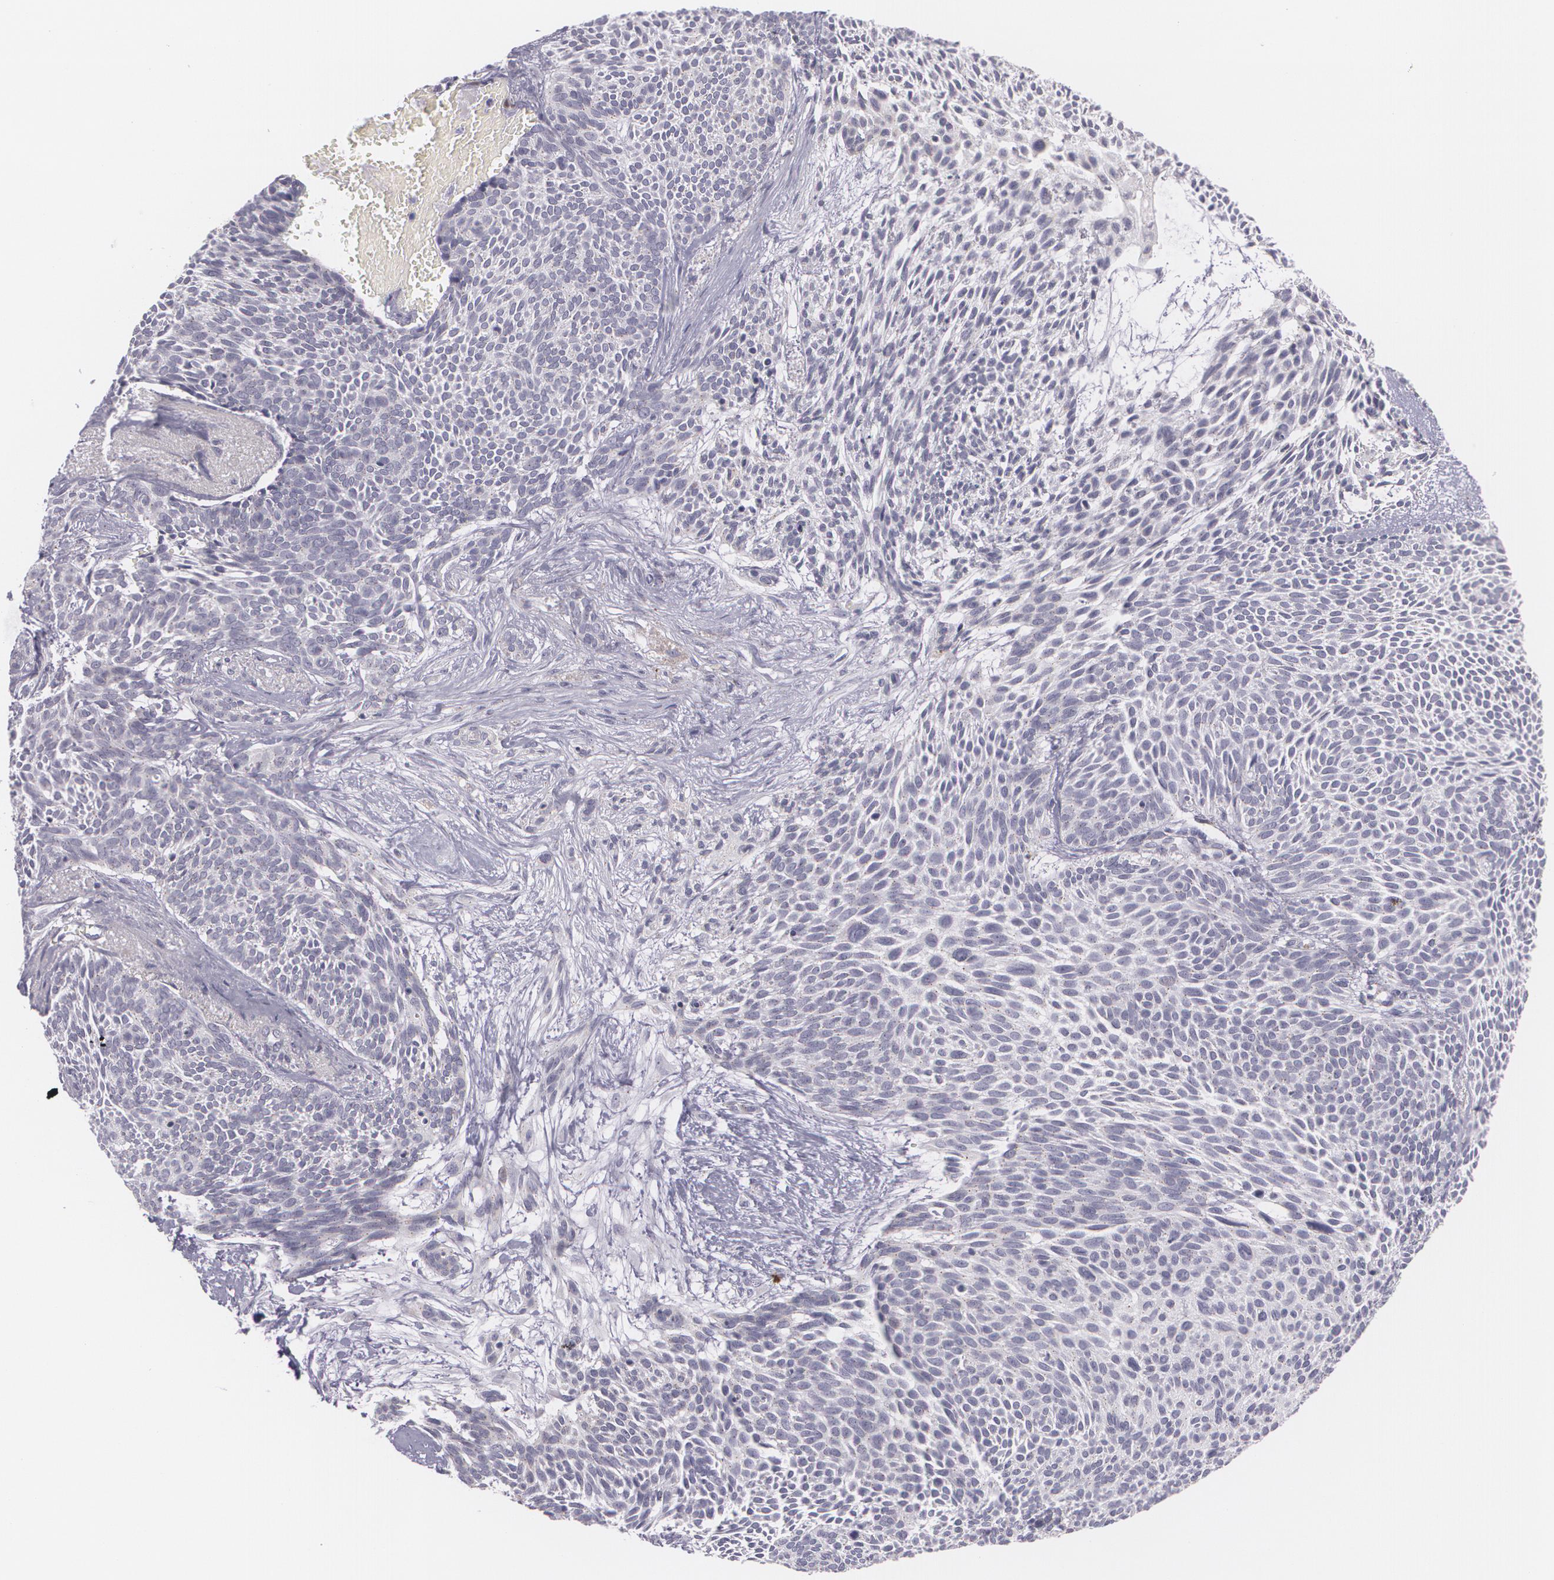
{"staining": {"intensity": "negative", "quantity": "none", "location": "none"}, "tissue": "skin cancer", "cell_type": "Tumor cells", "image_type": "cancer", "snomed": [{"axis": "morphology", "description": "Basal cell carcinoma"}, {"axis": "topography", "description": "Skin"}], "caption": "A high-resolution image shows IHC staining of skin cancer (basal cell carcinoma), which exhibits no significant staining in tumor cells. (DAB (3,3'-diaminobenzidine) immunohistochemistry (IHC), high magnification).", "gene": "CILK1", "patient": {"sex": "male", "age": 84}}